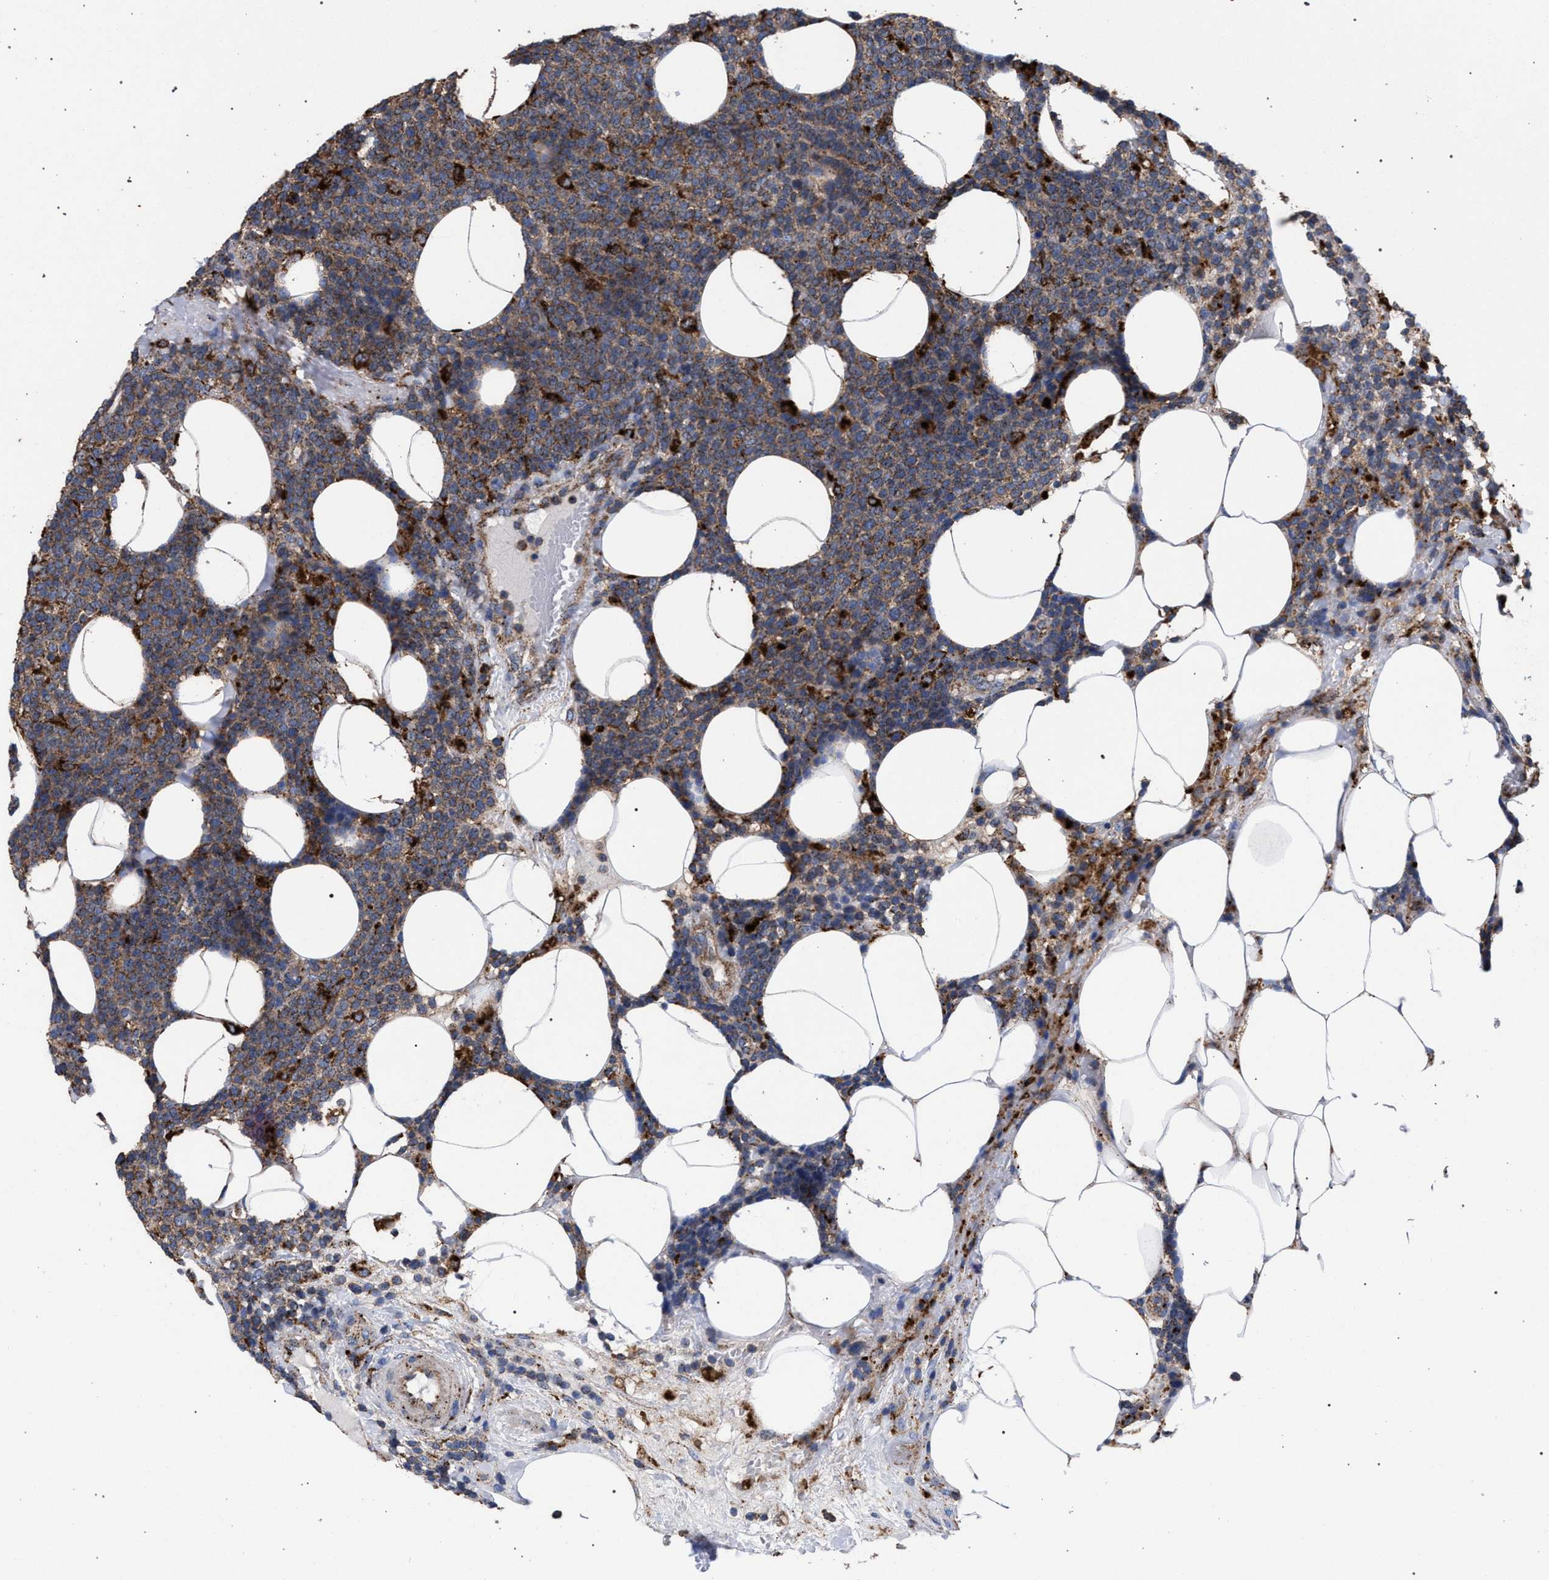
{"staining": {"intensity": "moderate", "quantity": ">75%", "location": "cytoplasmic/membranous"}, "tissue": "lymphoma", "cell_type": "Tumor cells", "image_type": "cancer", "snomed": [{"axis": "morphology", "description": "Malignant lymphoma, non-Hodgkin's type, High grade"}, {"axis": "topography", "description": "Lymph node"}], "caption": "Malignant lymphoma, non-Hodgkin's type (high-grade) stained with a brown dye exhibits moderate cytoplasmic/membranous positive staining in about >75% of tumor cells.", "gene": "PPT1", "patient": {"sex": "male", "age": 61}}